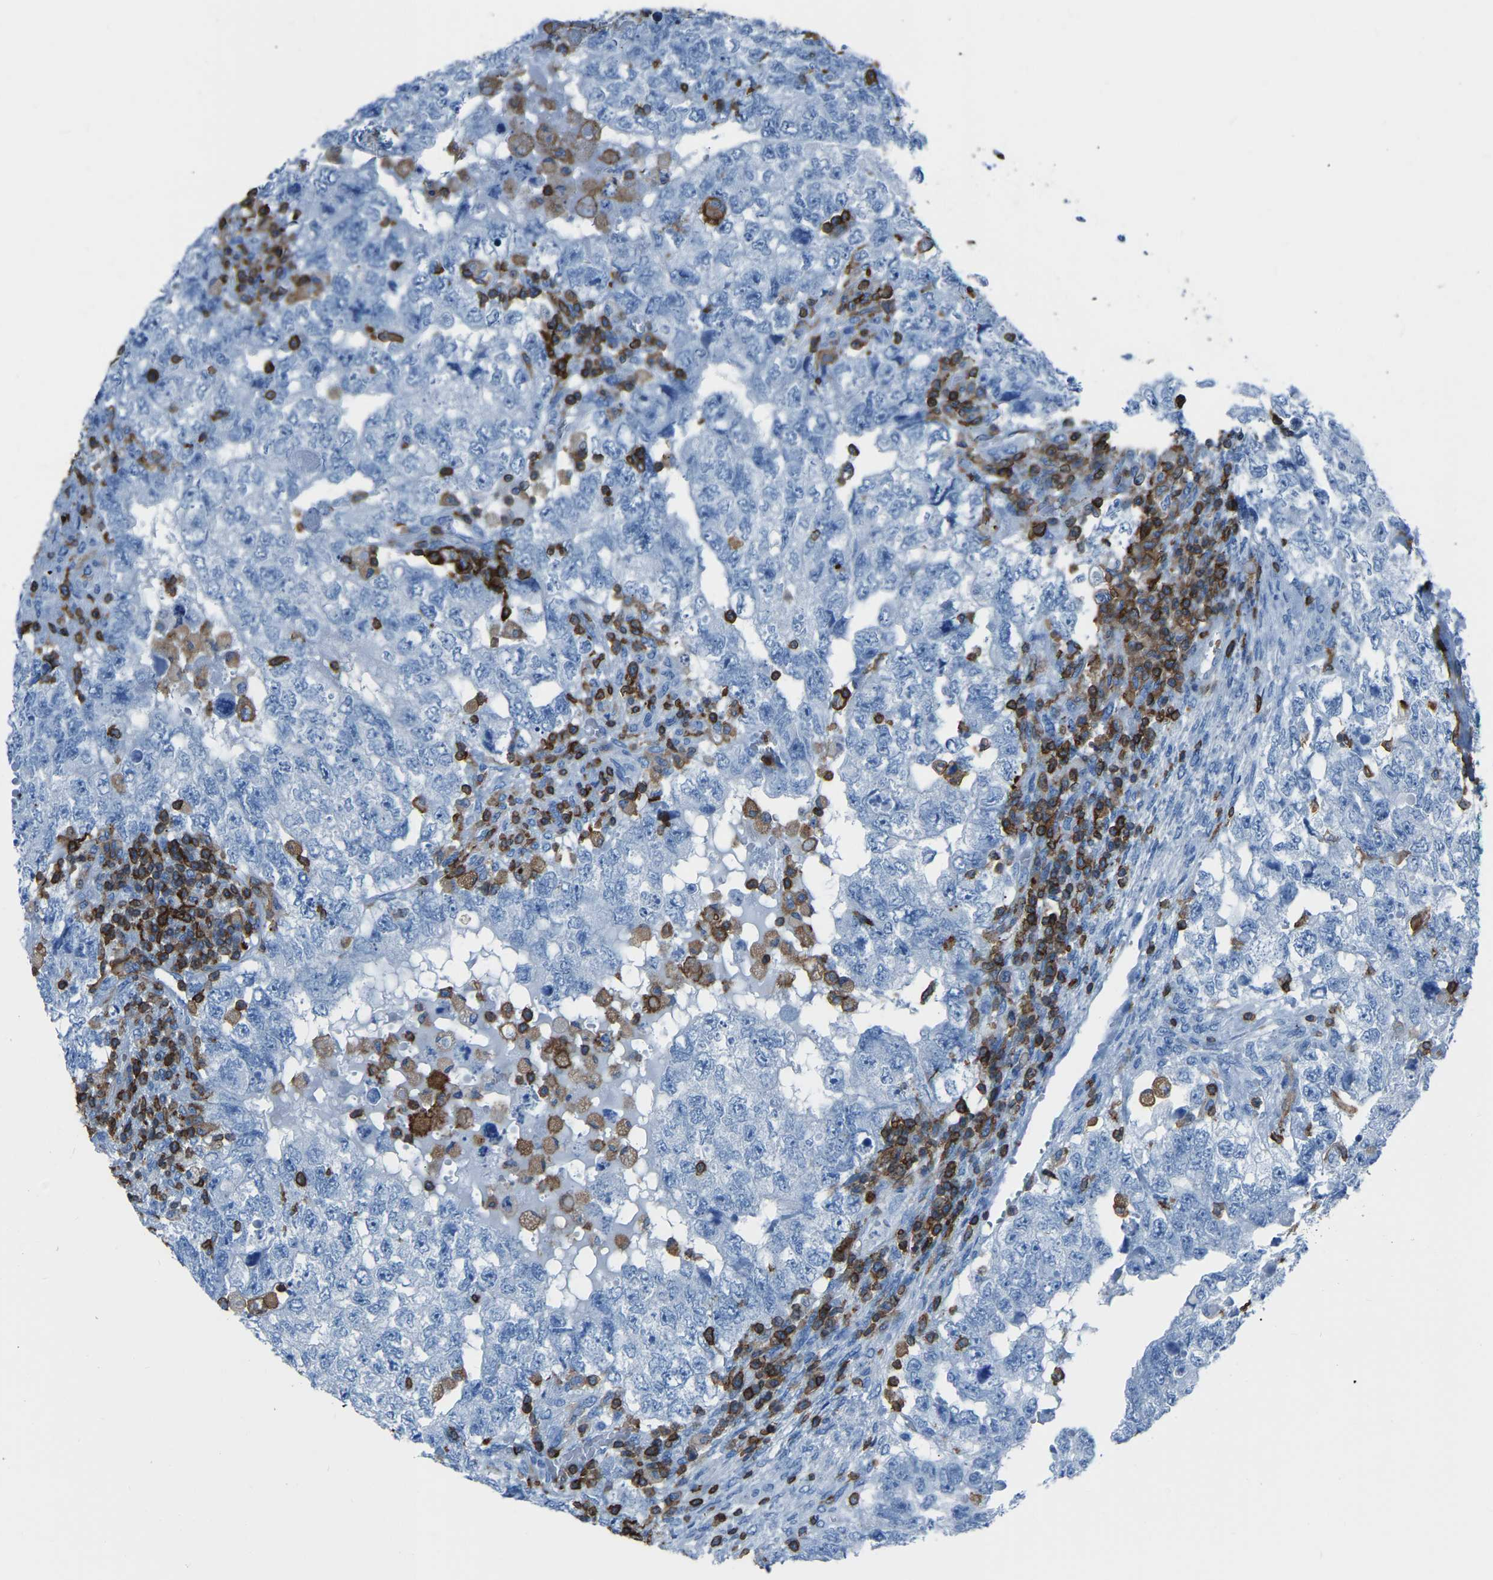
{"staining": {"intensity": "negative", "quantity": "none", "location": "none"}, "tissue": "testis cancer", "cell_type": "Tumor cells", "image_type": "cancer", "snomed": [{"axis": "morphology", "description": "Carcinoma, Embryonal, NOS"}, {"axis": "topography", "description": "Testis"}], "caption": "The image demonstrates no staining of tumor cells in testis cancer. (Brightfield microscopy of DAB (3,3'-diaminobenzidine) IHC at high magnification).", "gene": "LSP1", "patient": {"sex": "male", "age": 36}}